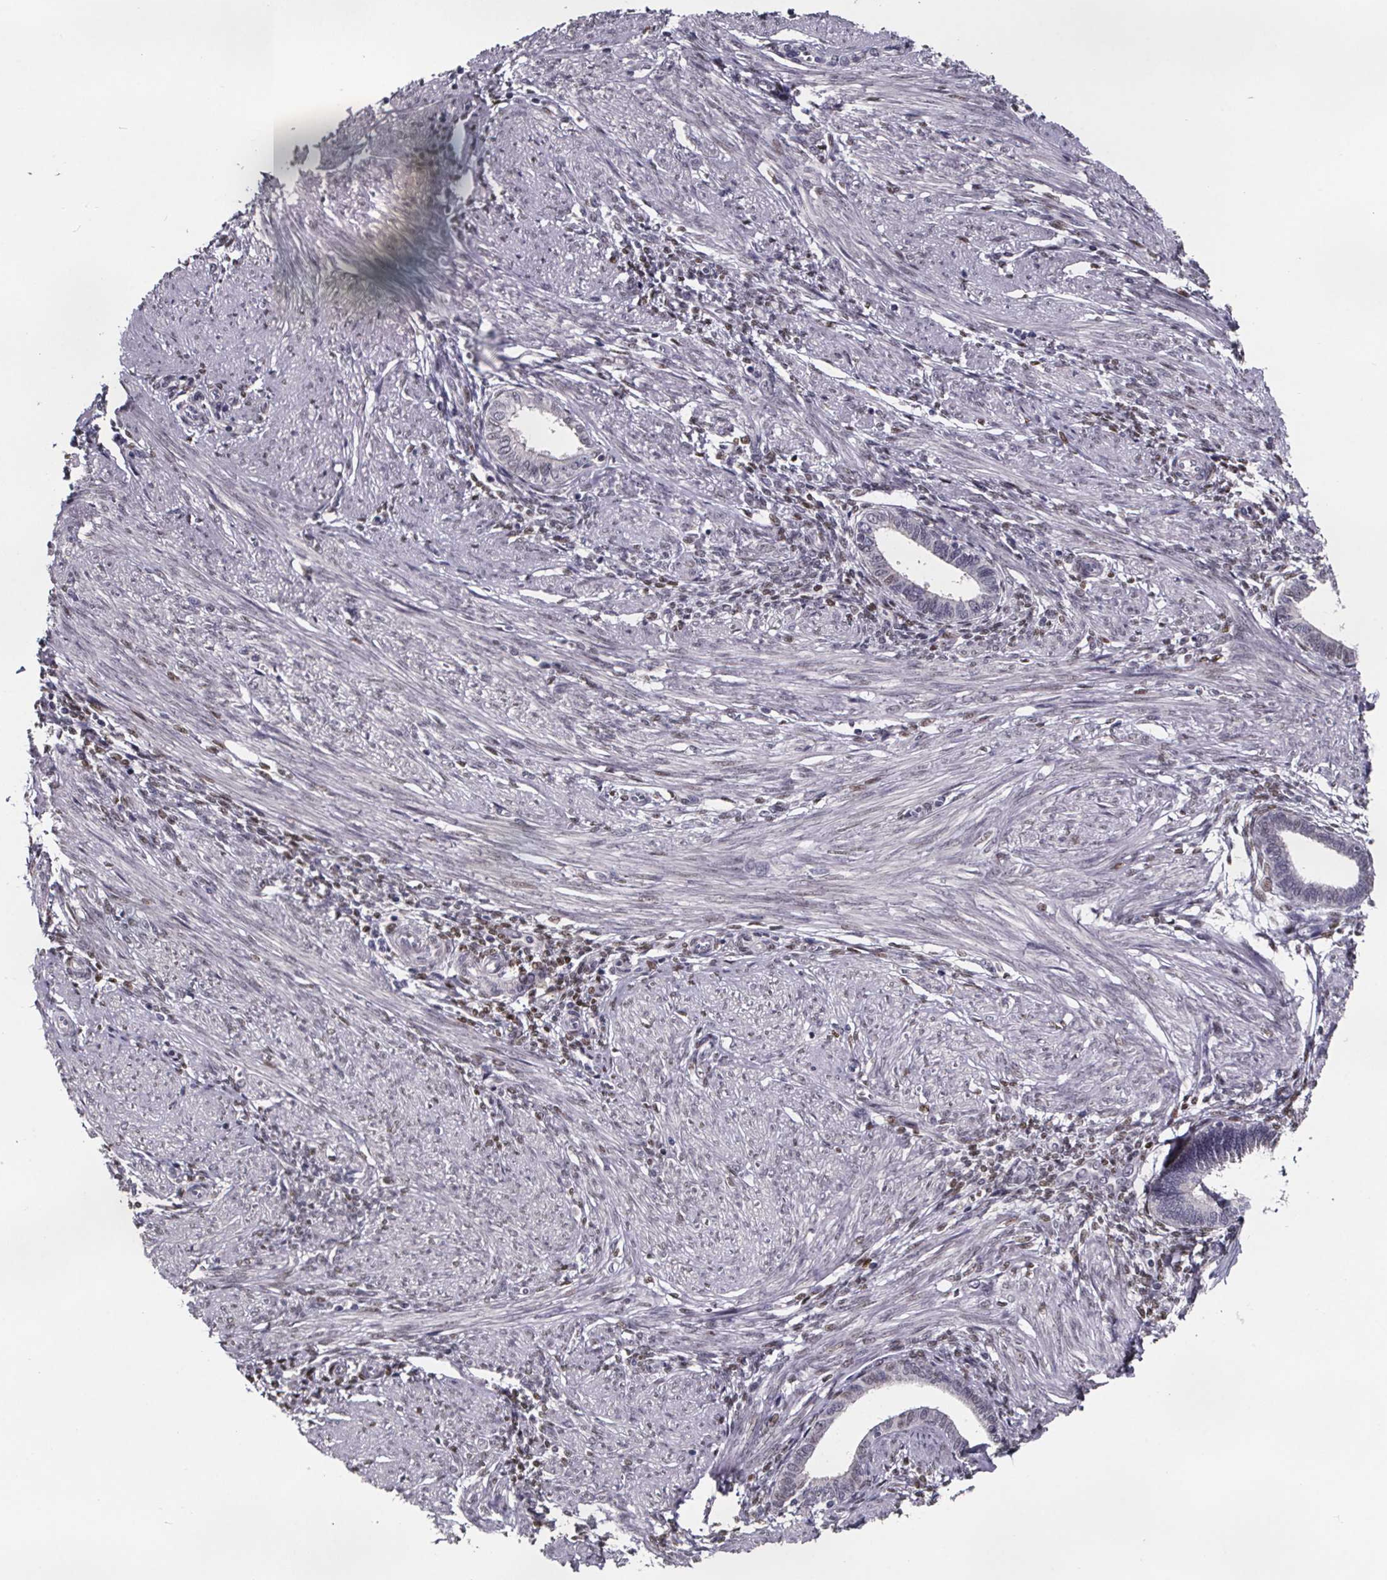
{"staining": {"intensity": "moderate", "quantity": "25%-75%", "location": "nuclear"}, "tissue": "endometrium", "cell_type": "Cells in endometrial stroma", "image_type": "normal", "snomed": [{"axis": "morphology", "description": "Normal tissue, NOS"}, {"axis": "topography", "description": "Endometrium"}], "caption": "Approximately 25%-75% of cells in endometrial stroma in benign endometrium demonstrate moderate nuclear protein expression as visualized by brown immunohistochemical staining.", "gene": "AR", "patient": {"sex": "female", "age": 42}}